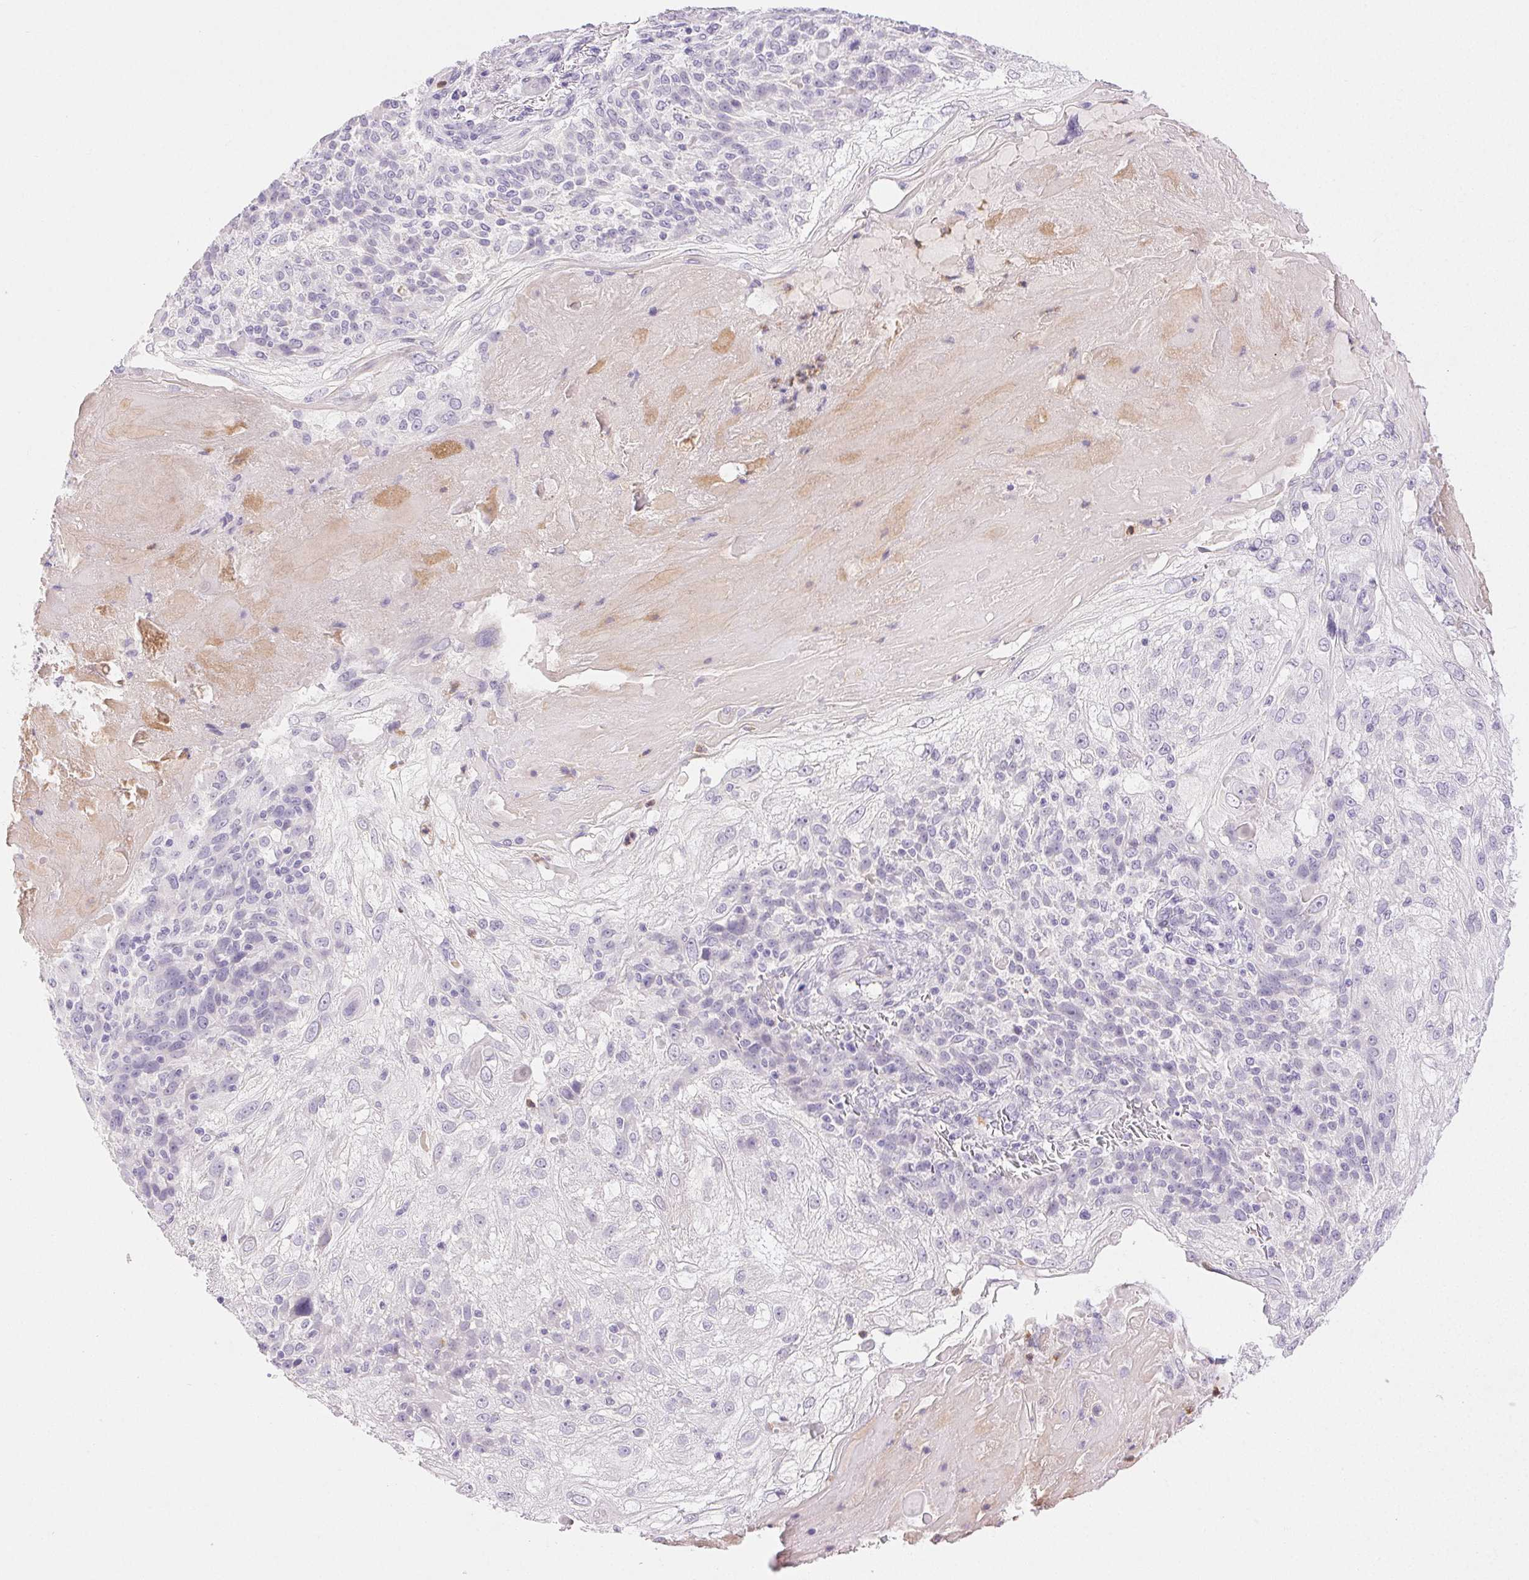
{"staining": {"intensity": "negative", "quantity": "none", "location": "none"}, "tissue": "skin cancer", "cell_type": "Tumor cells", "image_type": "cancer", "snomed": [{"axis": "morphology", "description": "Normal tissue, NOS"}, {"axis": "morphology", "description": "Squamous cell carcinoma, NOS"}, {"axis": "topography", "description": "Skin"}], "caption": "Skin cancer was stained to show a protein in brown. There is no significant positivity in tumor cells.", "gene": "EMX2", "patient": {"sex": "female", "age": 83}}